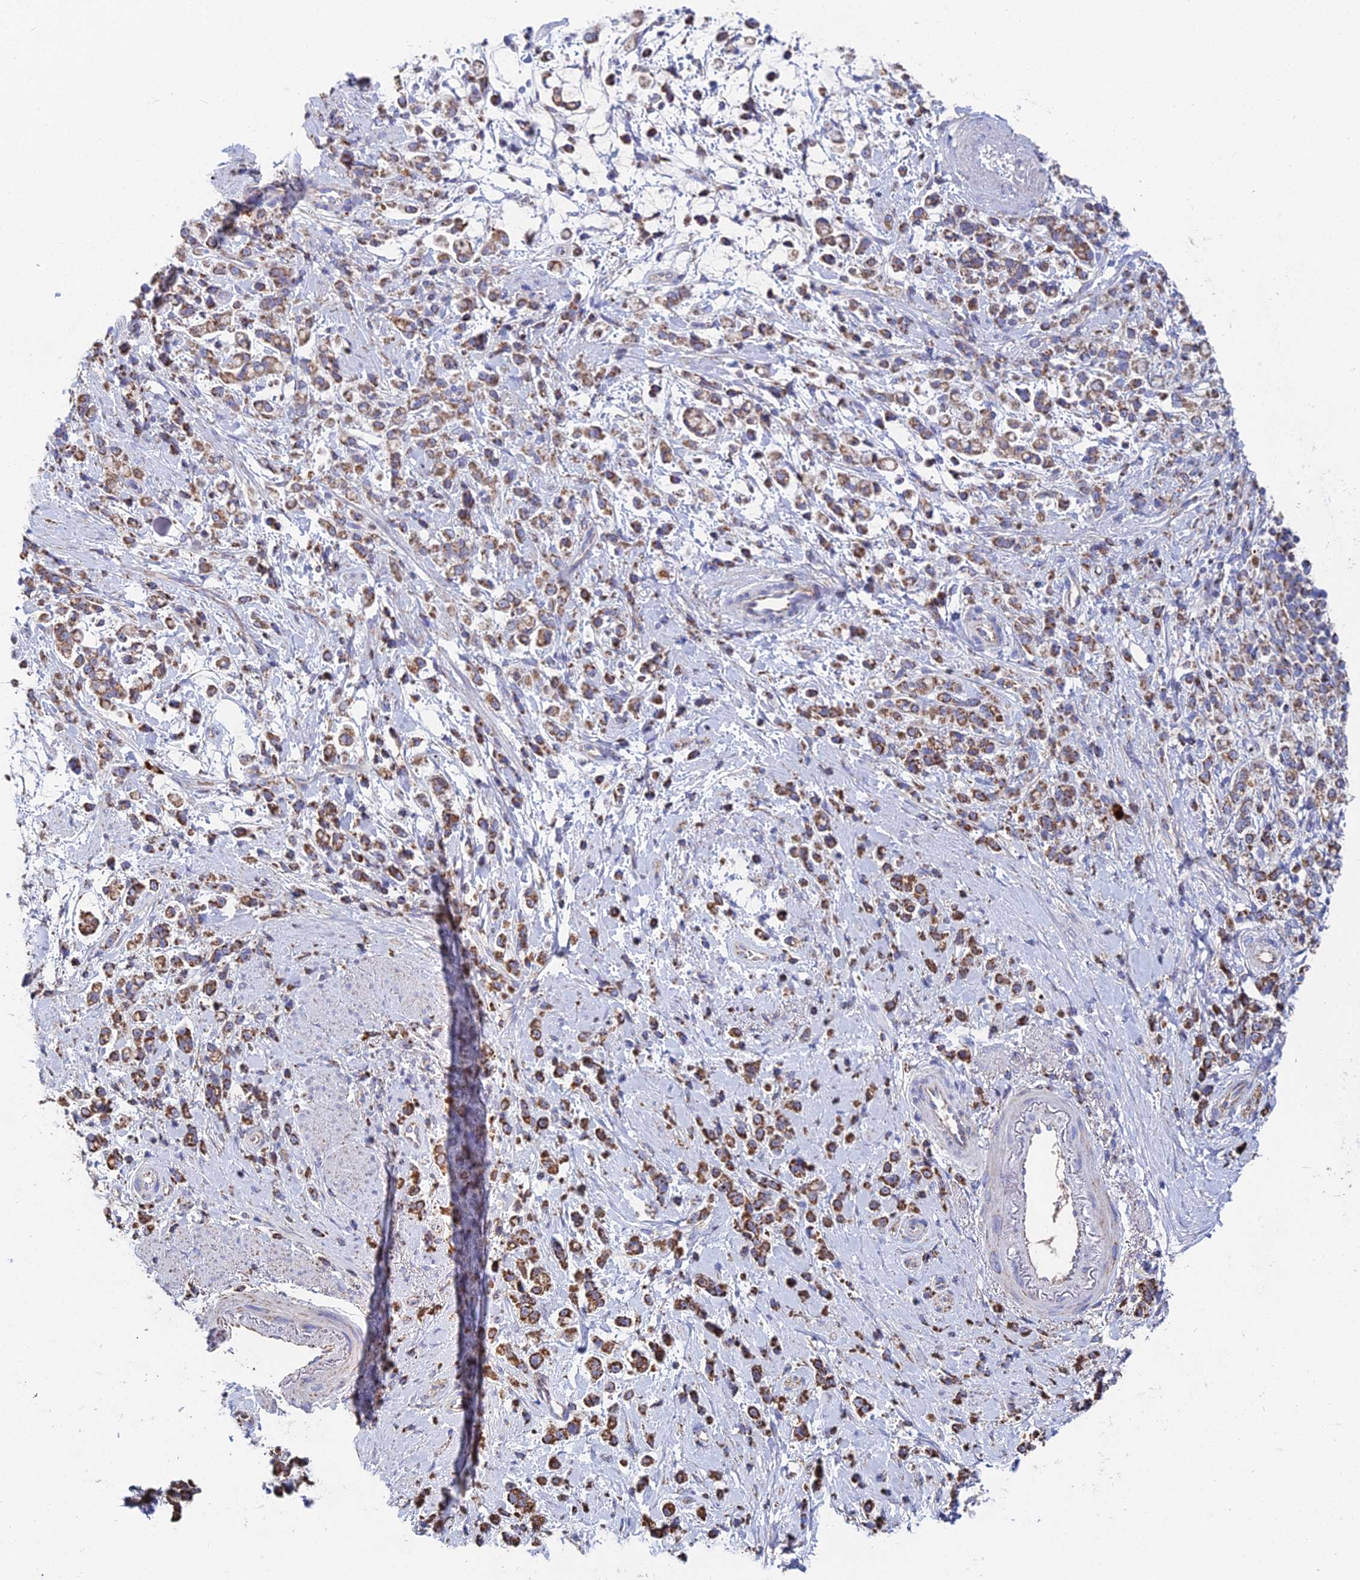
{"staining": {"intensity": "moderate", "quantity": ">75%", "location": "cytoplasmic/membranous"}, "tissue": "stomach cancer", "cell_type": "Tumor cells", "image_type": "cancer", "snomed": [{"axis": "morphology", "description": "Adenocarcinoma, NOS"}, {"axis": "topography", "description": "Stomach"}], "caption": "Immunohistochemistry (IHC) of stomach cancer (adenocarcinoma) demonstrates medium levels of moderate cytoplasmic/membranous expression in approximately >75% of tumor cells.", "gene": "SPOCK2", "patient": {"sex": "female", "age": 60}}